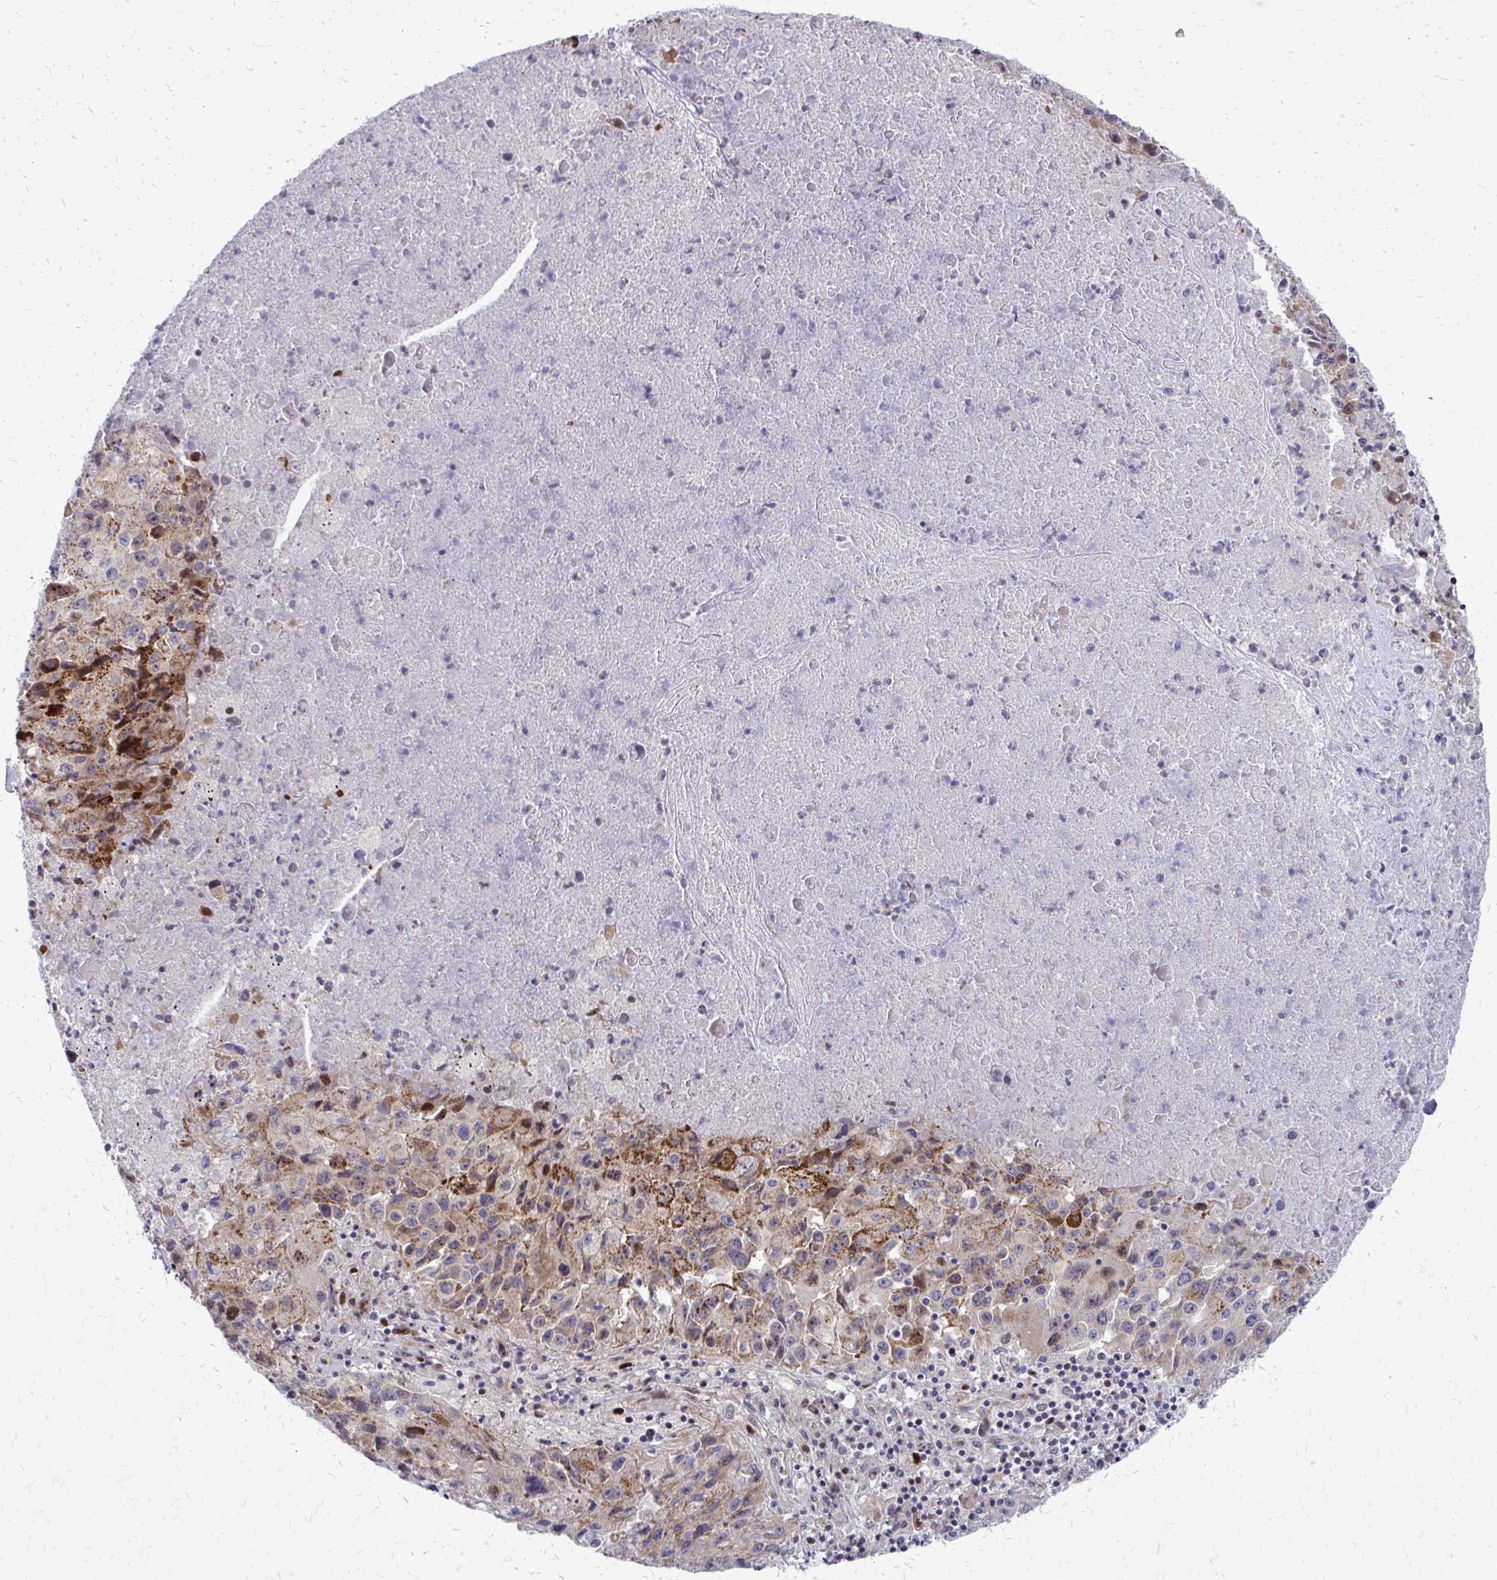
{"staining": {"intensity": "moderate", "quantity": "<25%", "location": "cytoplasmic/membranous"}, "tissue": "lung cancer", "cell_type": "Tumor cells", "image_type": "cancer", "snomed": [{"axis": "morphology", "description": "Squamous cell carcinoma, NOS"}, {"axis": "topography", "description": "Lung"}], "caption": "Brown immunohistochemical staining in human lung cancer (squamous cell carcinoma) exhibits moderate cytoplasmic/membranous expression in about <25% of tumor cells.", "gene": "PPDPFL", "patient": {"sex": "male", "age": 63}}